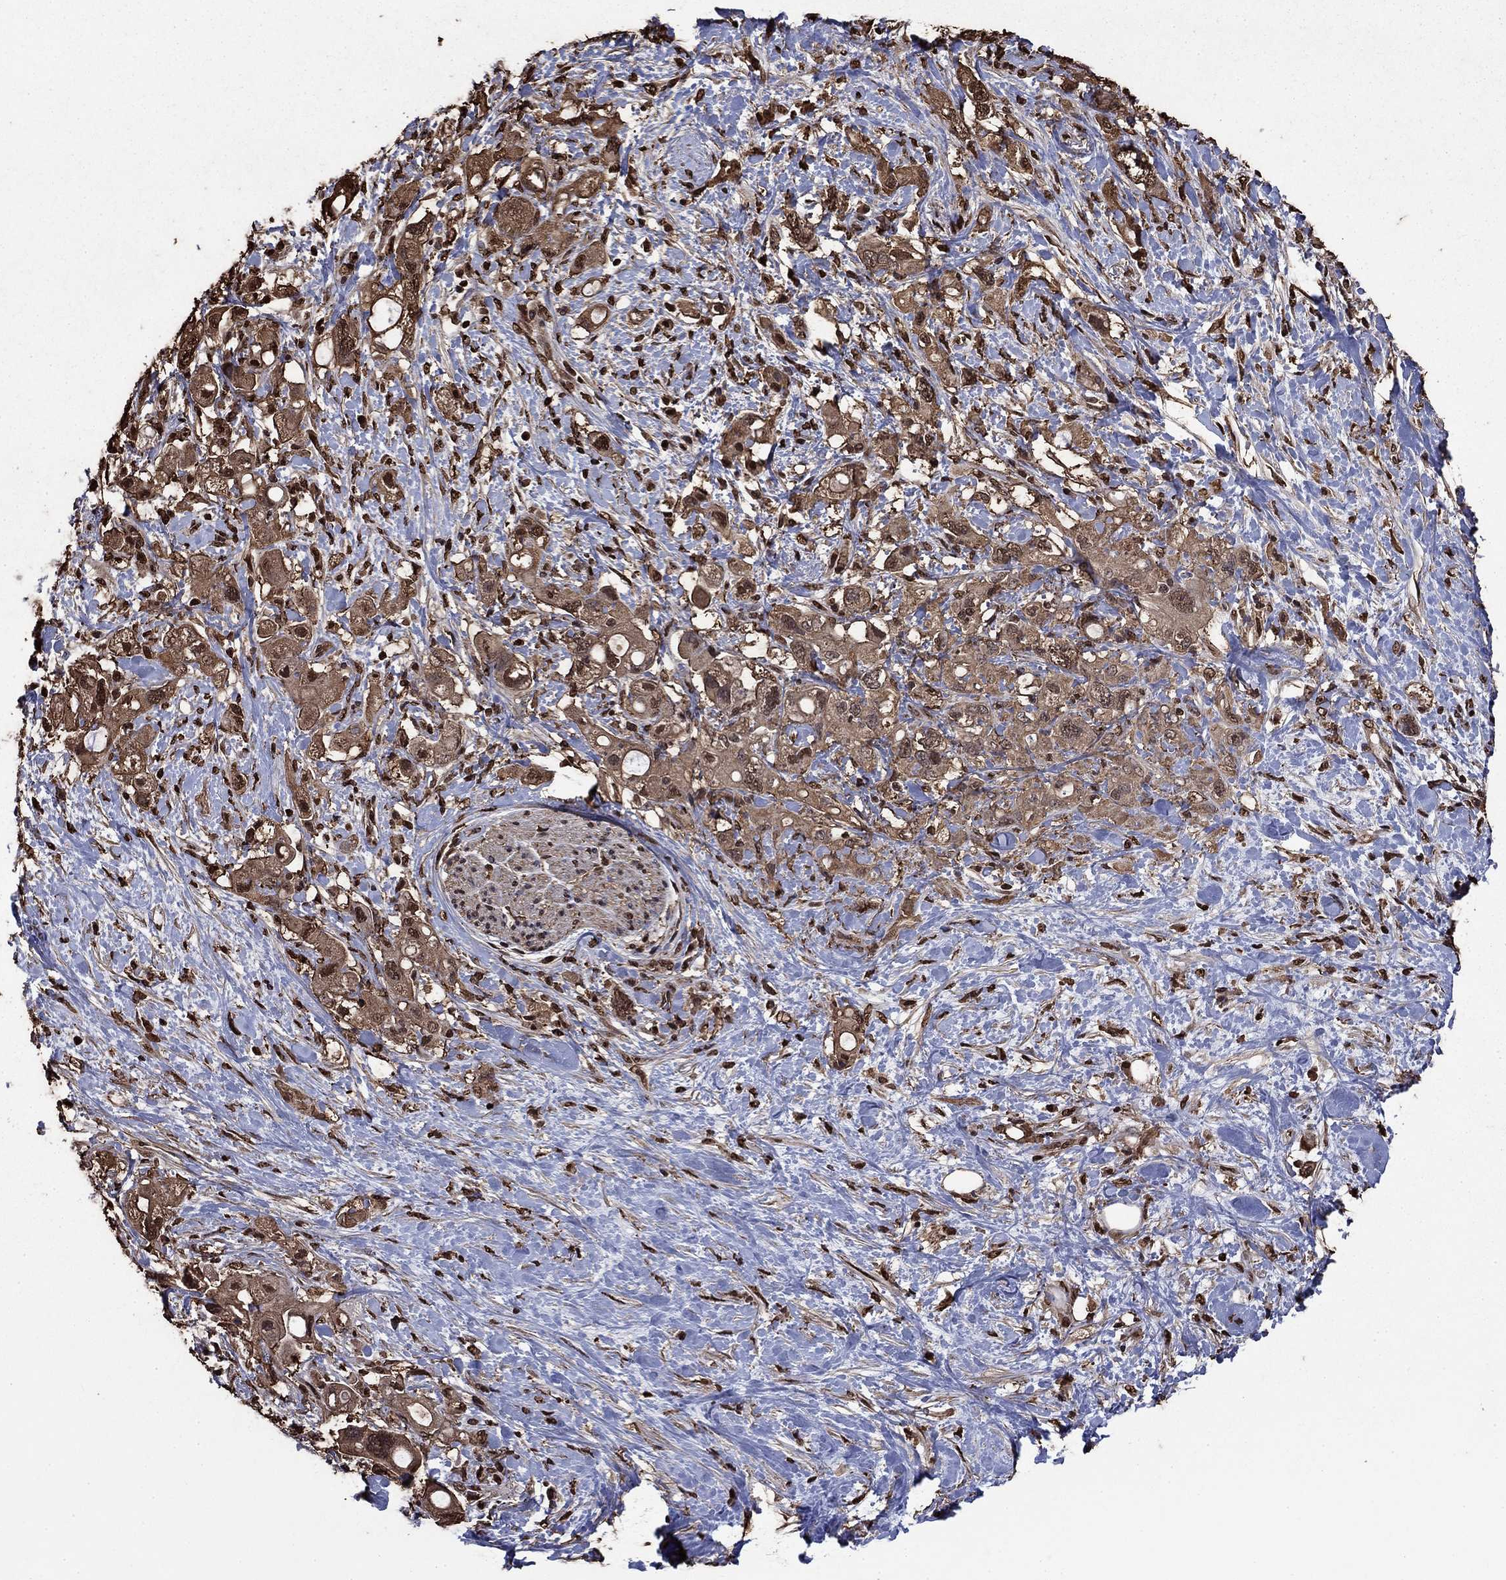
{"staining": {"intensity": "moderate", "quantity": "25%-75%", "location": "cytoplasmic/membranous,nuclear"}, "tissue": "pancreatic cancer", "cell_type": "Tumor cells", "image_type": "cancer", "snomed": [{"axis": "morphology", "description": "Adenocarcinoma, NOS"}, {"axis": "topography", "description": "Pancreas"}], "caption": "Approximately 25%-75% of tumor cells in pancreatic cancer reveal moderate cytoplasmic/membranous and nuclear protein positivity as visualized by brown immunohistochemical staining.", "gene": "GAPDH", "patient": {"sex": "female", "age": 56}}